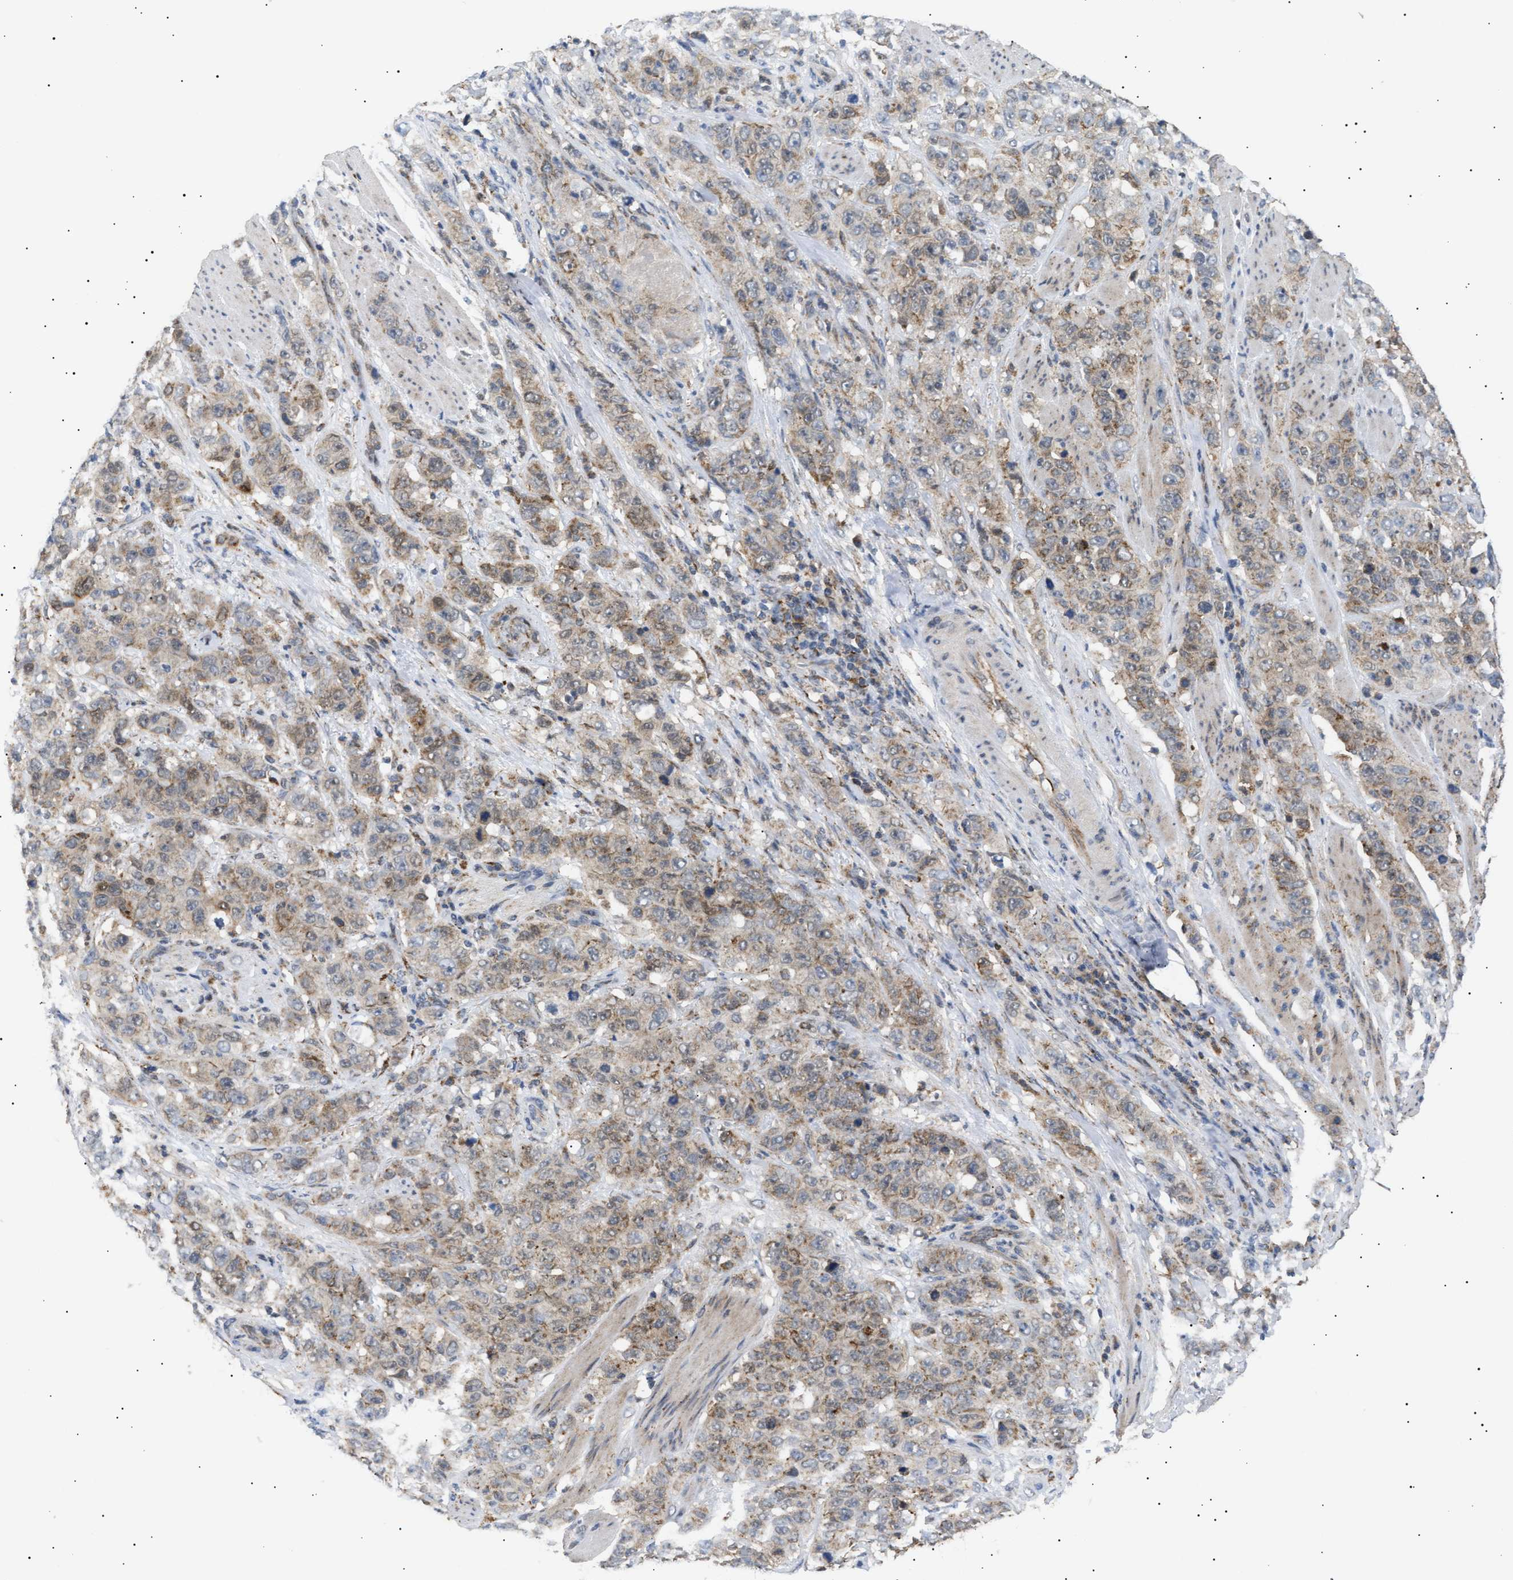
{"staining": {"intensity": "weak", "quantity": ">75%", "location": "cytoplasmic/membranous"}, "tissue": "stomach cancer", "cell_type": "Tumor cells", "image_type": "cancer", "snomed": [{"axis": "morphology", "description": "Adenocarcinoma, NOS"}, {"axis": "topography", "description": "Stomach"}], "caption": "A micrograph of human stomach adenocarcinoma stained for a protein exhibits weak cytoplasmic/membranous brown staining in tumor cells.", "gene": "SIRT5", "patient": {"sex": "male", "age": 48}}